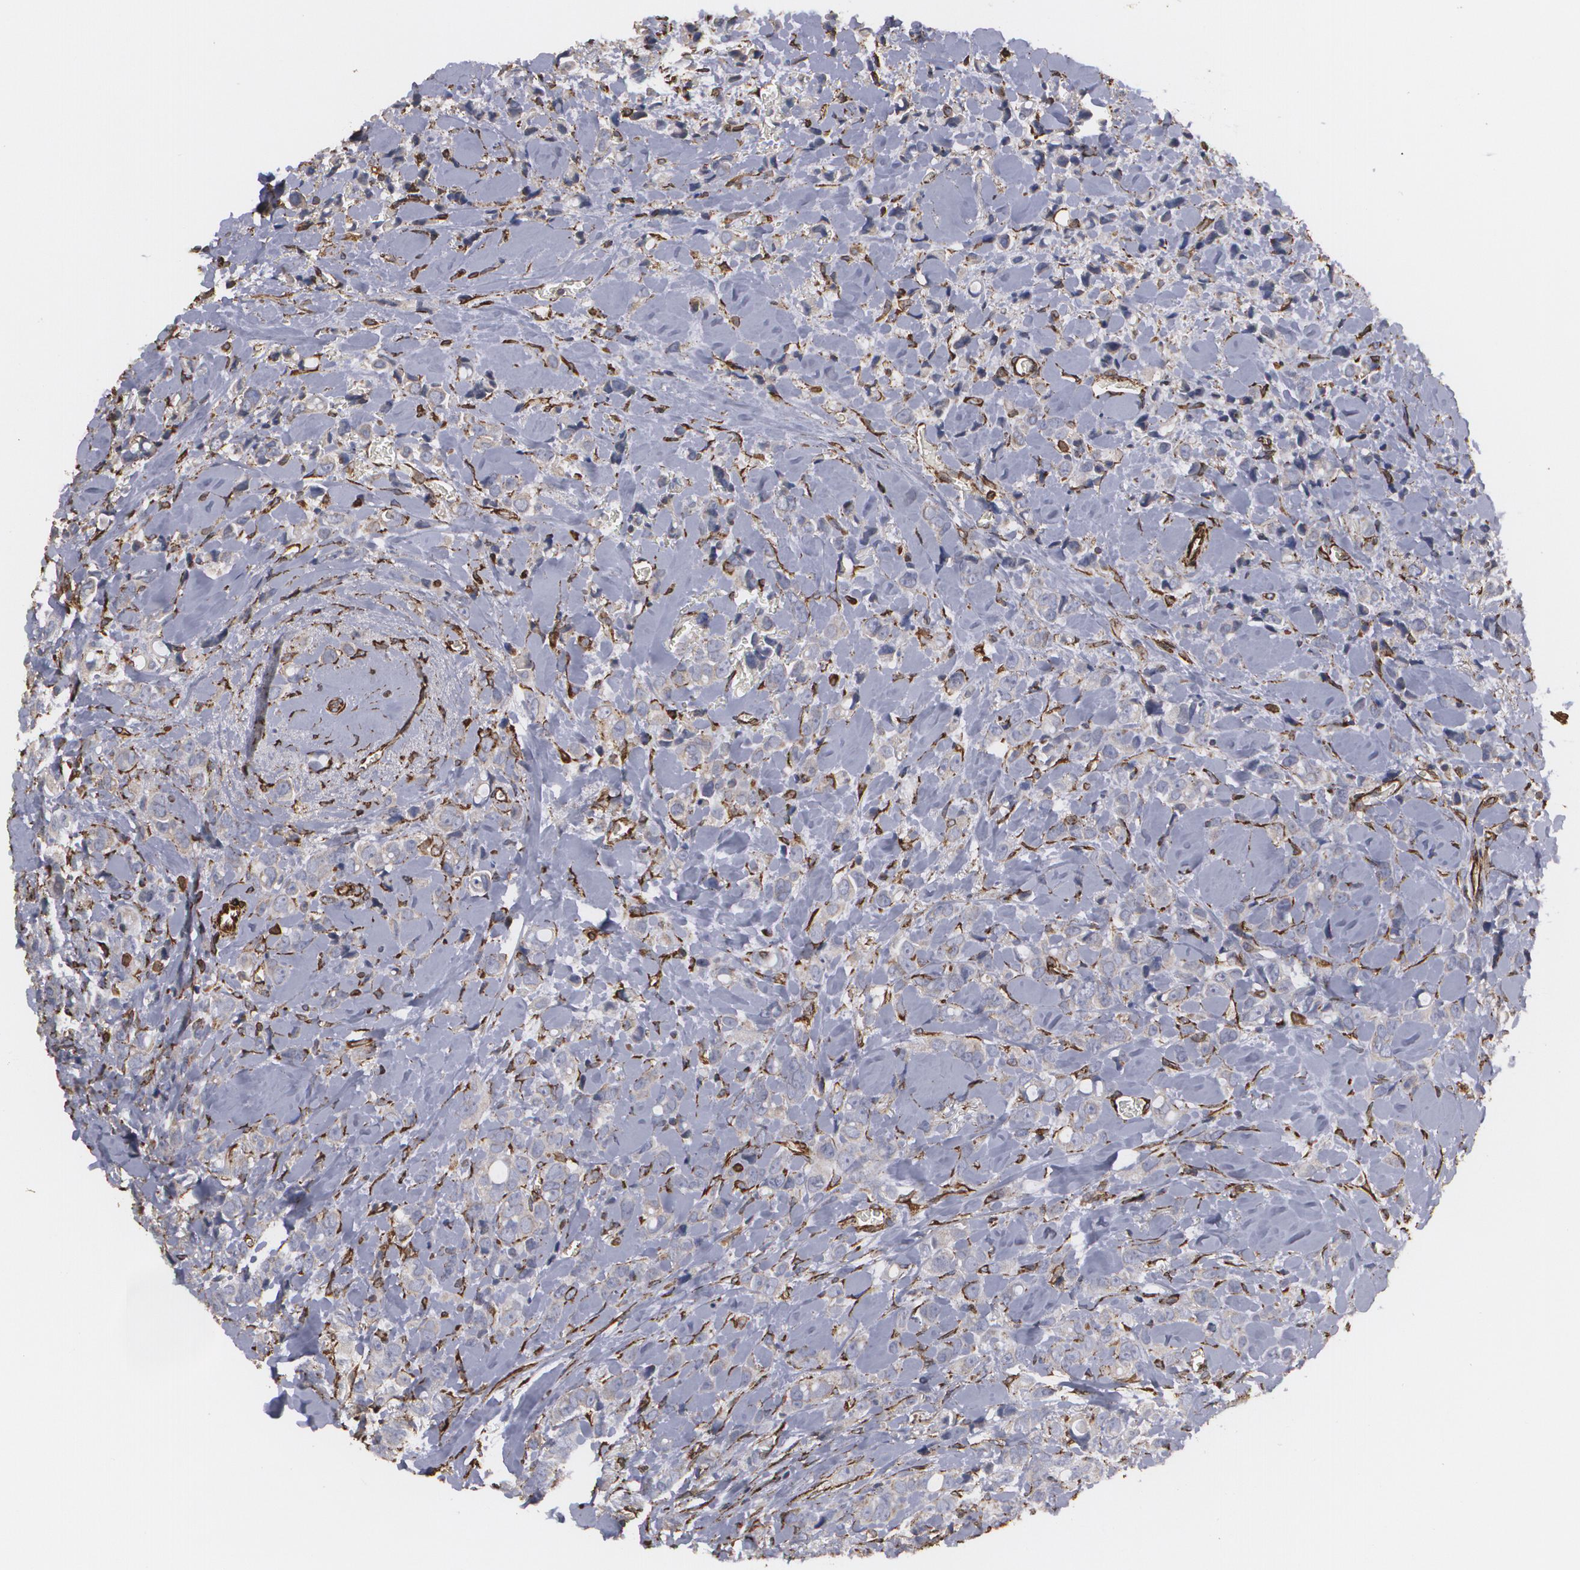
{"staining": {"intensity": "weak", "quantity": "25%-75%", "location": "cytoplasmic/membranous"}, "tissue": "breast cancer", "cell_type": "Tumor cells", "image_type": "cancer", "snomed": [{"axis": "morphology", "description": "Lobular carcinoma"}, {"axis": "topography", "description": "Breast"}], "caption": "This is a micrograph of IHC staining of lobular carcinoma (breast), which shows weak positivity in the cytoplasmic/membranous of tumor cells.", "gene": "CYB5R3", "patient": {"sex": "female", "age": 57}}